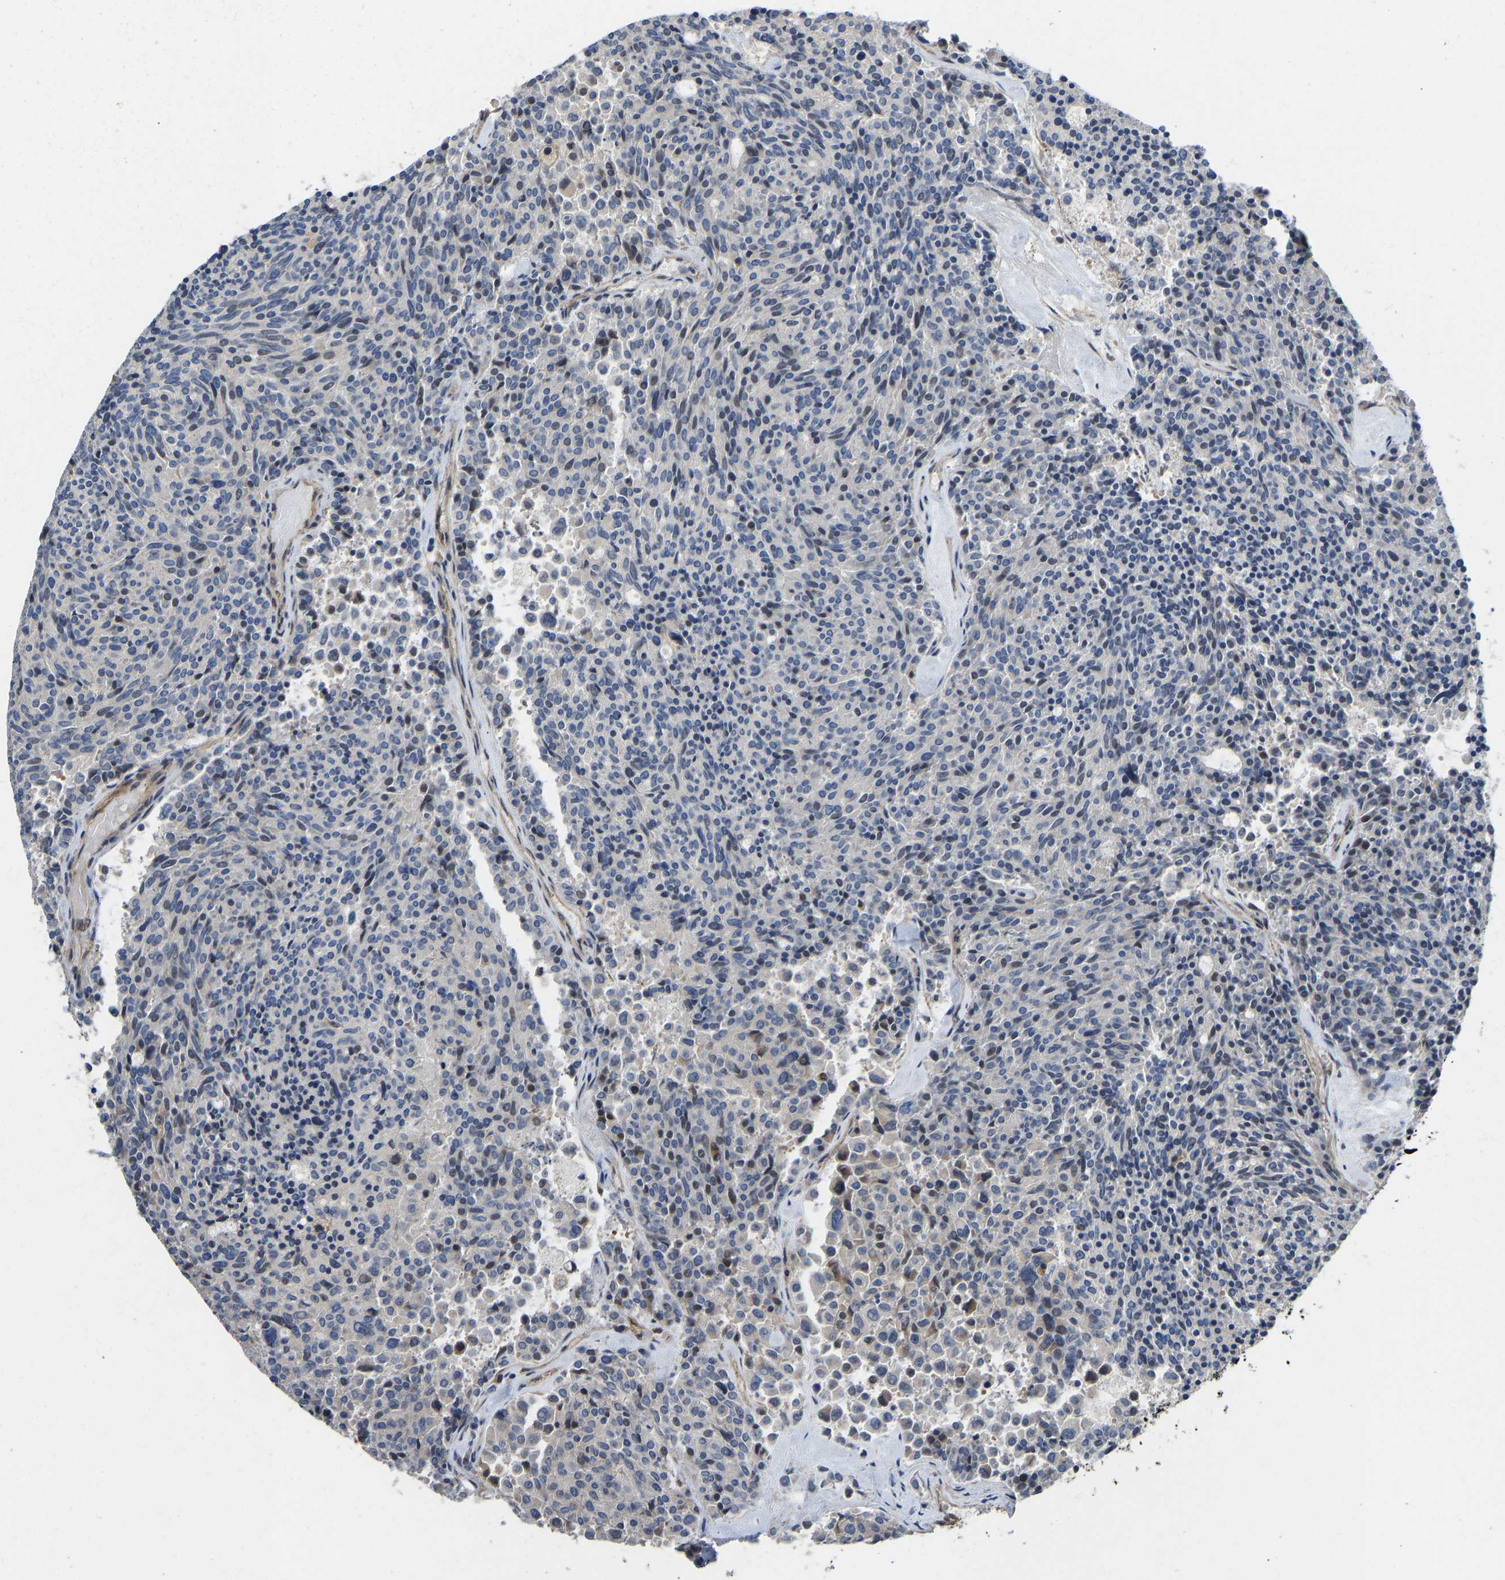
{"staining": {"intensity": "moderate", "quantity": "<25%", "location": "nuclear"}, "tissue": "carcinoid", "cell_type": "Tumor cells", "image_type": "cancer", "snomed": [{"axis": "morphology", "description": "Carcinoid, malignant, NOS"}, {"axis": "topography", "description": "Pancreas"}], "caption": "Protein expression by immunohistochemistry (IHC) shows moderate nuclear expression in approximately <25% of tumor cells in carcinoid.", "gene": "ELMO2", "patient": {"sex": "female", "age": 54}}